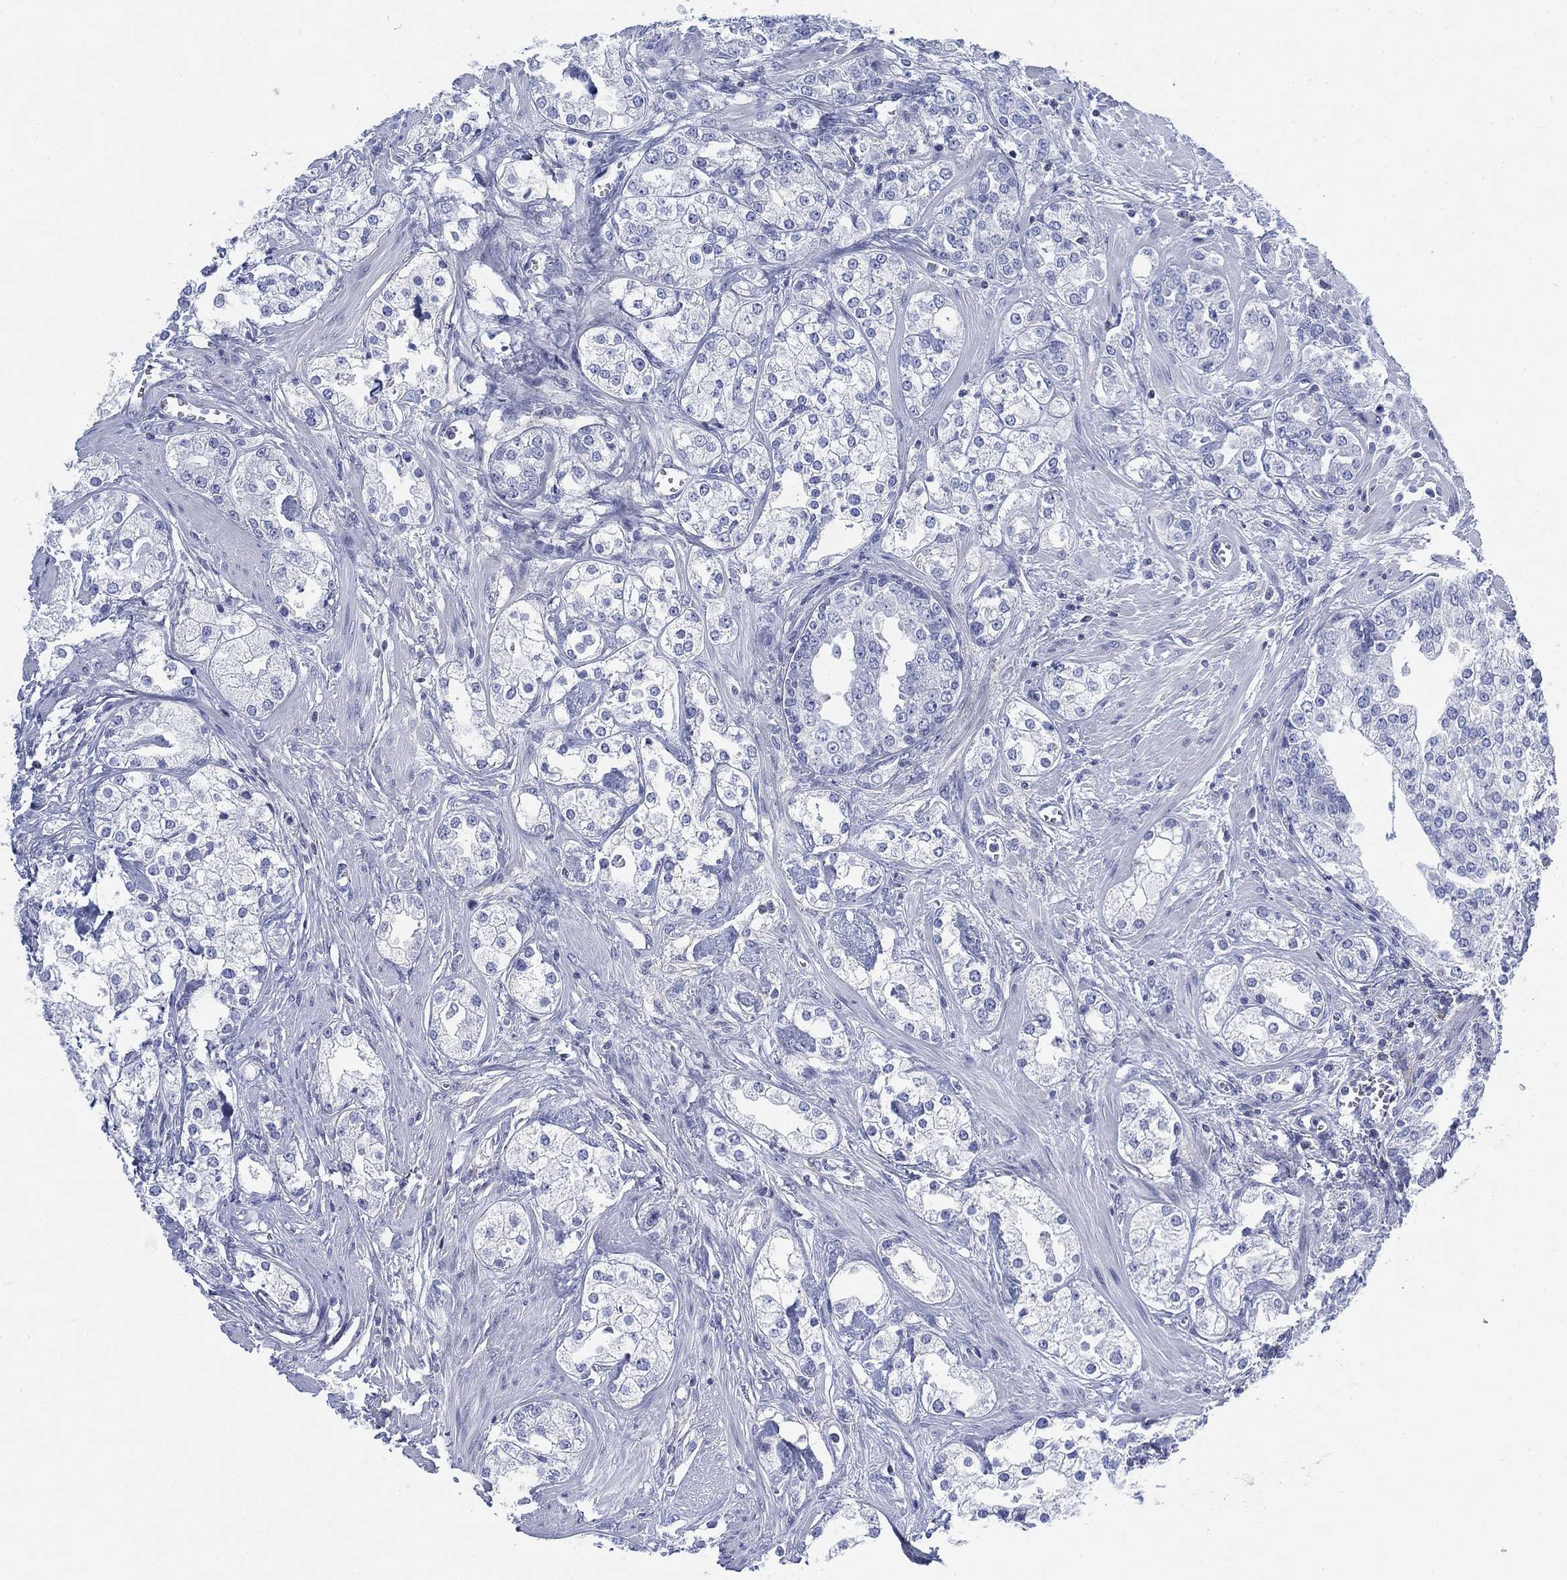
{"staining": {"intensity": "negative", "quantity": "none", "location": "none"}, "tissue": "prostate cancer", "cell_type": "Tumor cells", "image_type": "cancer", "snomed": [{"axis": "morphology", "description": "Adenocarcinoma, NOS"}, {"axis": "topography", "description": "Prostate and seminal vesicle, NOS"}, {"axis": "topography", "description": "Prostate"}], "caption": "This is a photomicrograph of immunohistochemistry (IHC) staining of prostate adenocarcinoma, which shows no staining in tumor cells.", "gene": "FYB1", "patient": {"sex": "male", "age": 62}}